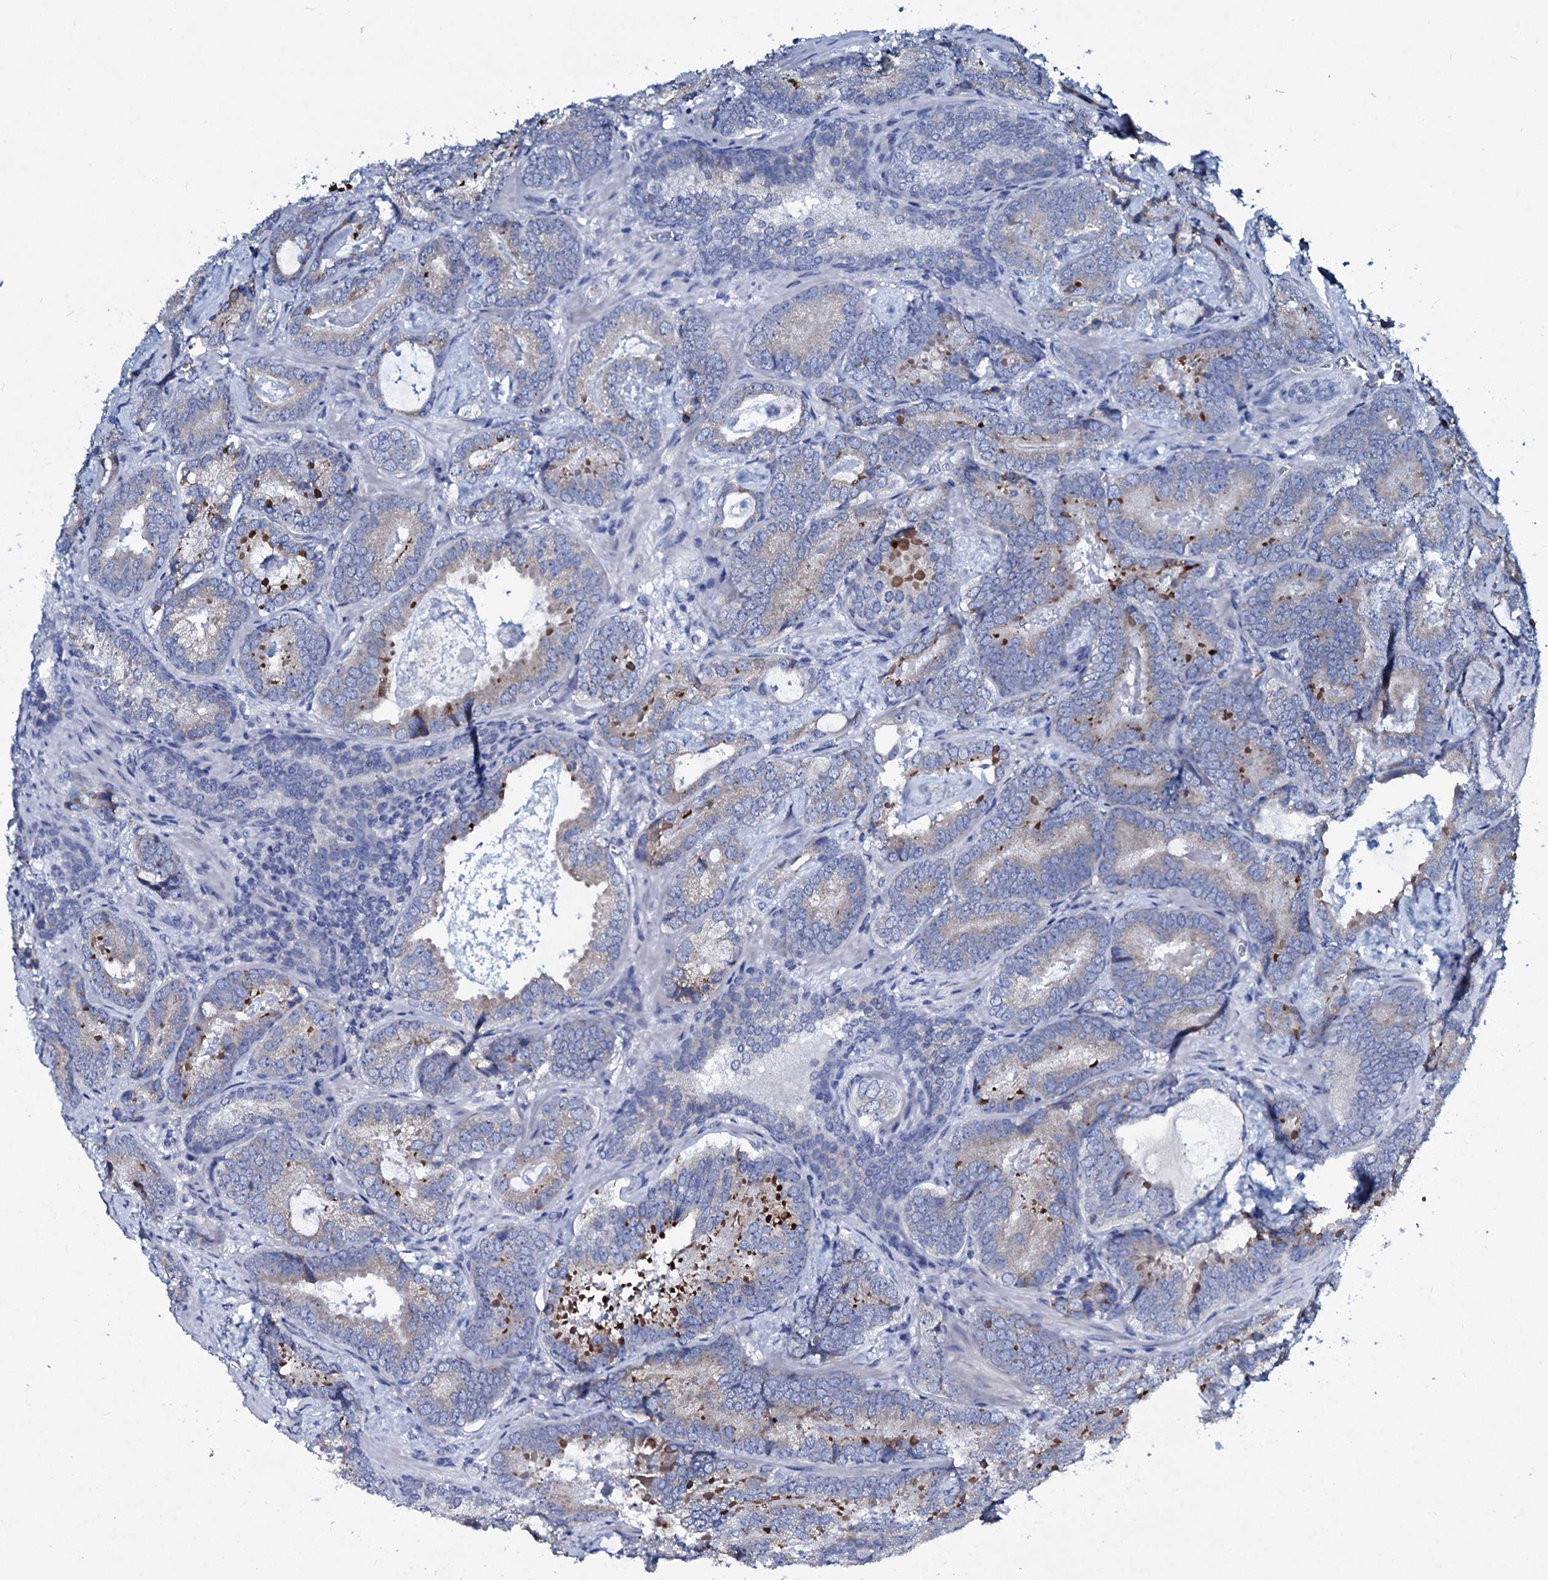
{"staining": {"intensity": "weak", "quantity": "<25%", "location": "cytoplasmic/membranous"}, "tissue": "prostate cancer", "cell_type": "Tumor cells", "image_type": "cancer", "snomed": [{"axis": "morphology", "description": "Adenocarcinoma, Low grade"}, {"axis": "topography", "description": "Prostate"}], "caption": "Prostate cancer was stained to show a protein in brown. There is no significant staining in tumor cells.", "gene": "TPGS2", "patient": {"sex": "male", "age": 60}}